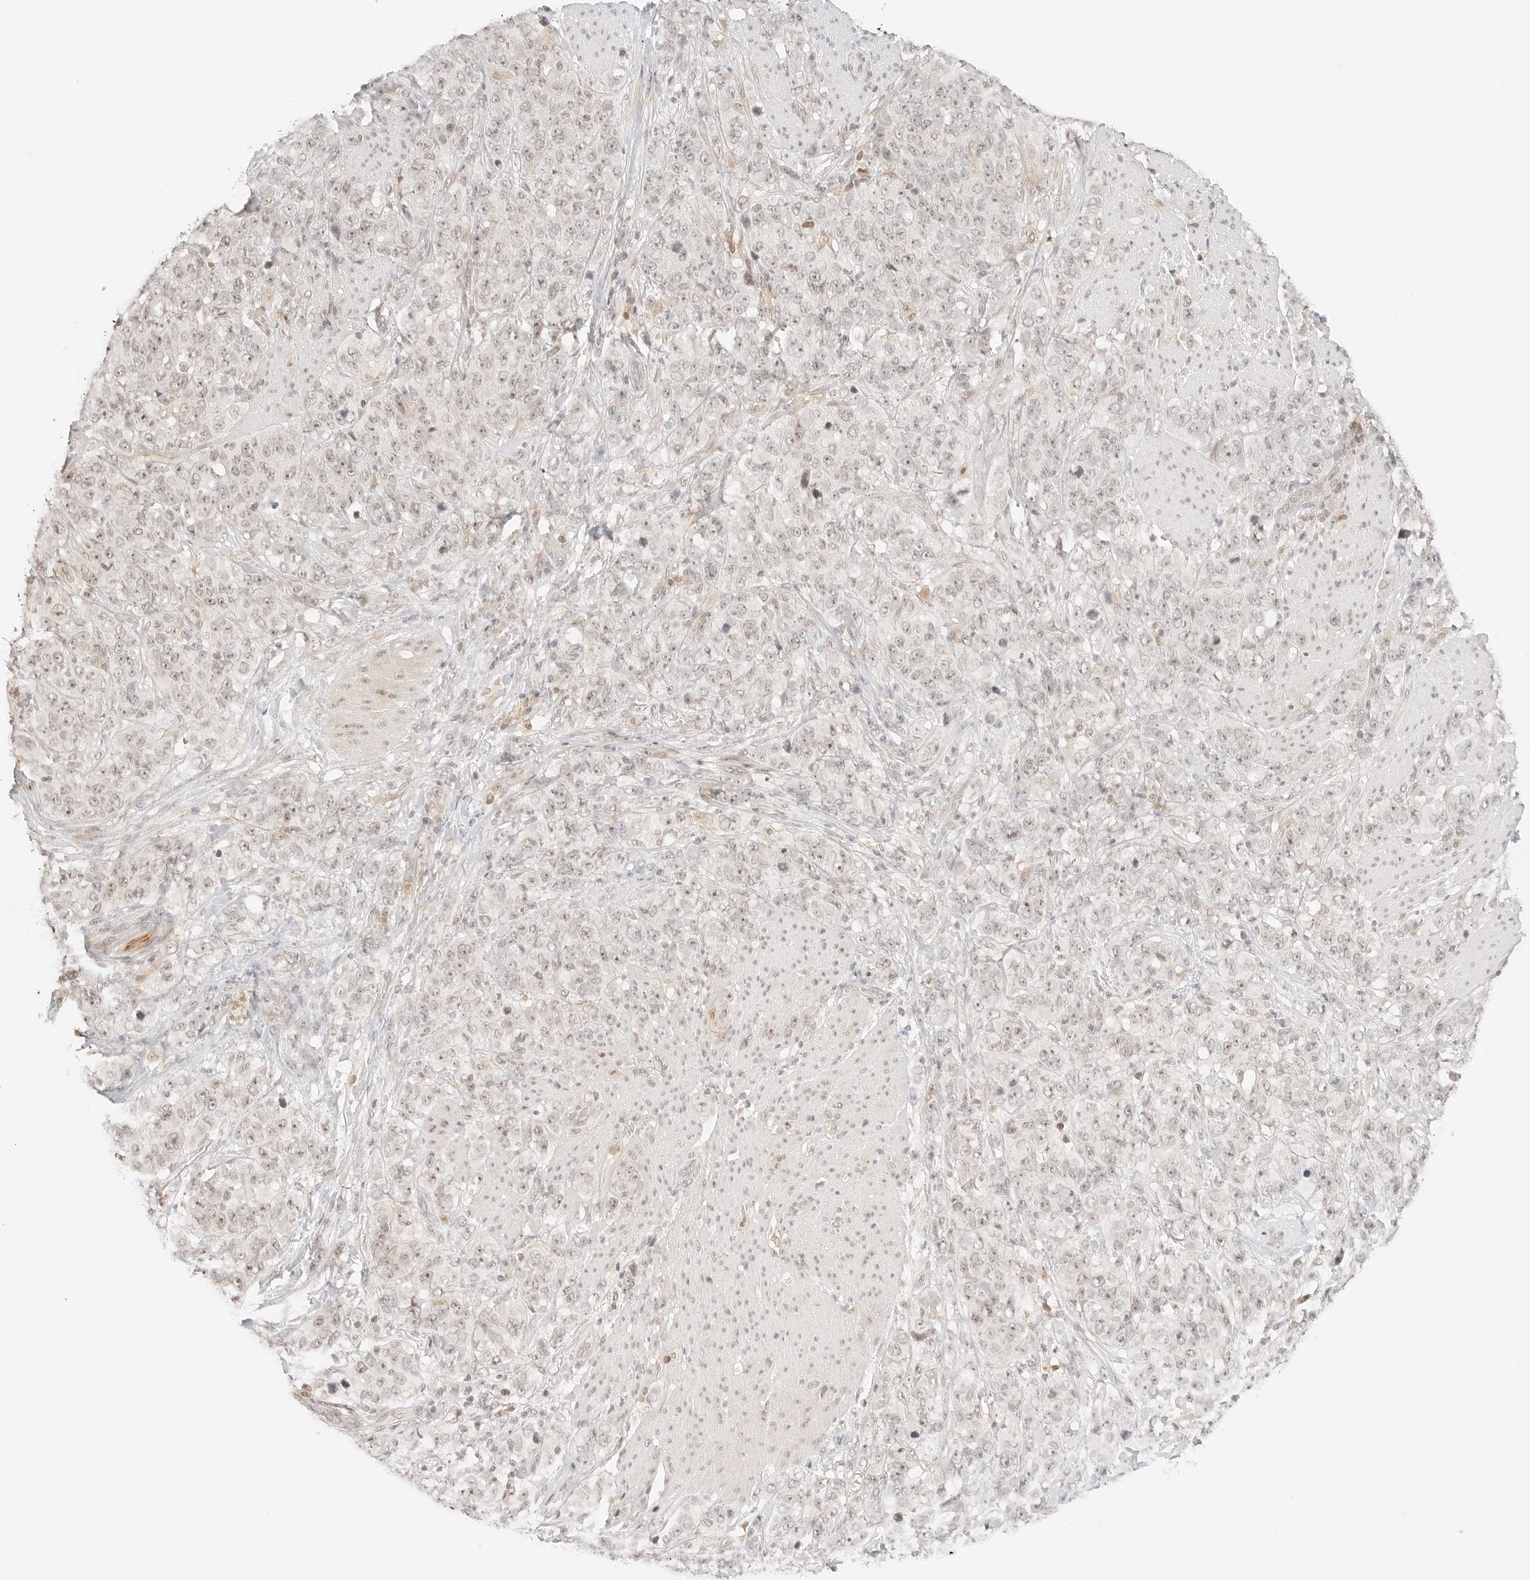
{"staining": {"intensity": "weak", "quantity": "25%-75%", "location": "nuclear"}, "tissue": "stomach cancer", "cell_type": "Tumor cells", "image_type": "cancer", "snomed": [{"axis": "morphology", "description": "Adenocarcinoma, NOS"}, {"axis": "topography", "description": "Stomach"}], "caption": "Immunohistochemistry (IHC) image of human stomach cancer (adenocarcinoma) stained for a protein (brown), which shows low levels of weak nuclear expression in about 25%-75% of tumor cells.", "gene": "RPS6KL1", "patient": {"sex": "male", "age": 48}}